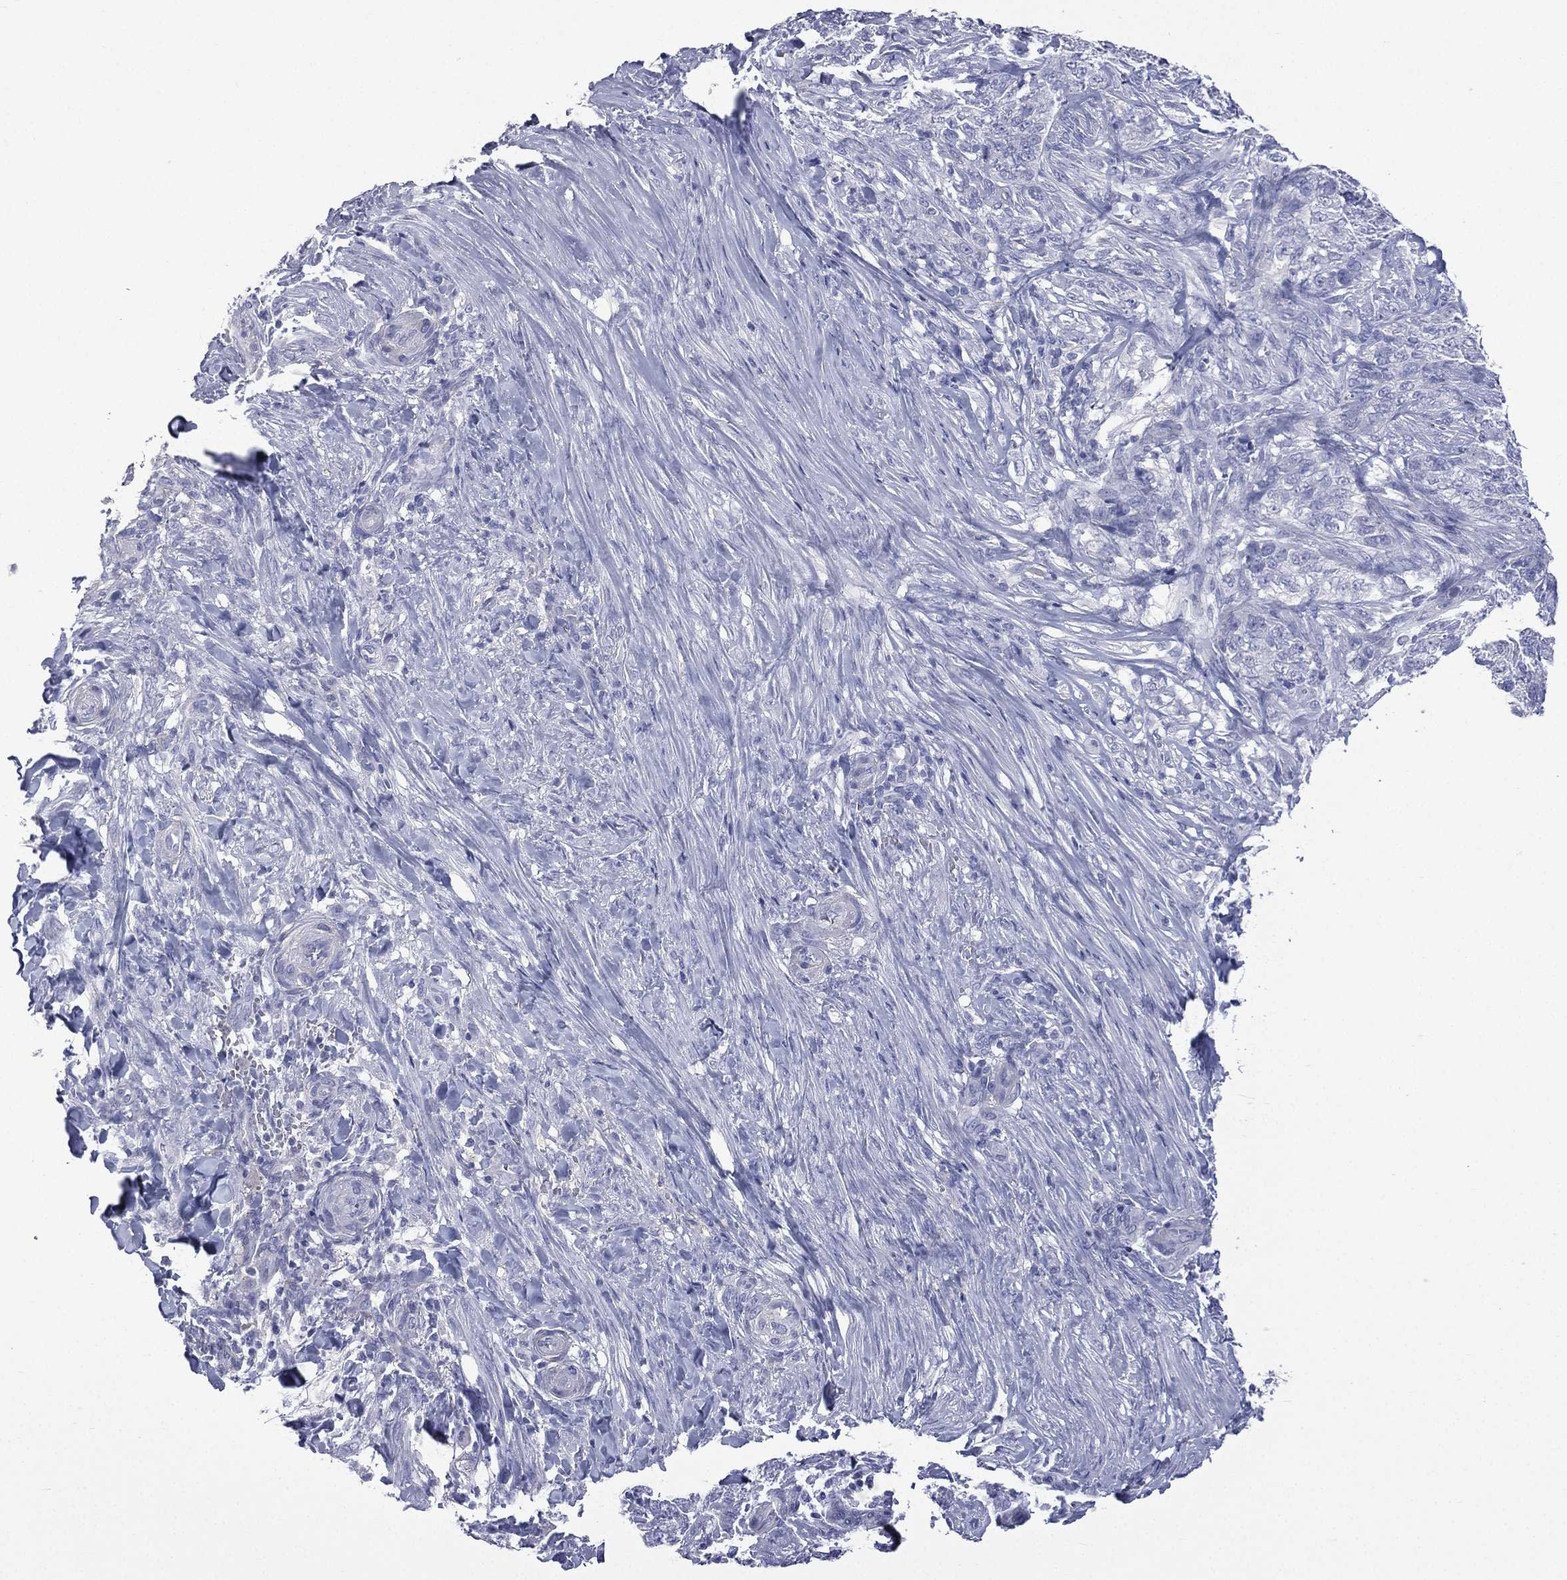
{"staining": {"intensity": "negative", "quantity": "none", "location": "none"}, "tissue": "skin cancer", "cell_type": "Tumor cells", "image_type": "cancer", "snomed": [{"axis": "morphology", "description": "Basal cell carcinoma"}, {"axis": "topography", "description": "Skin"}], "caption": "This is an immunohistochemistry (IHC) photomicrograph of skin cancer (basal cell carcinoma). There is no positivity in tumor cells.", "gene": "CES2", "patient": {"sex": "female", "age": 69}}